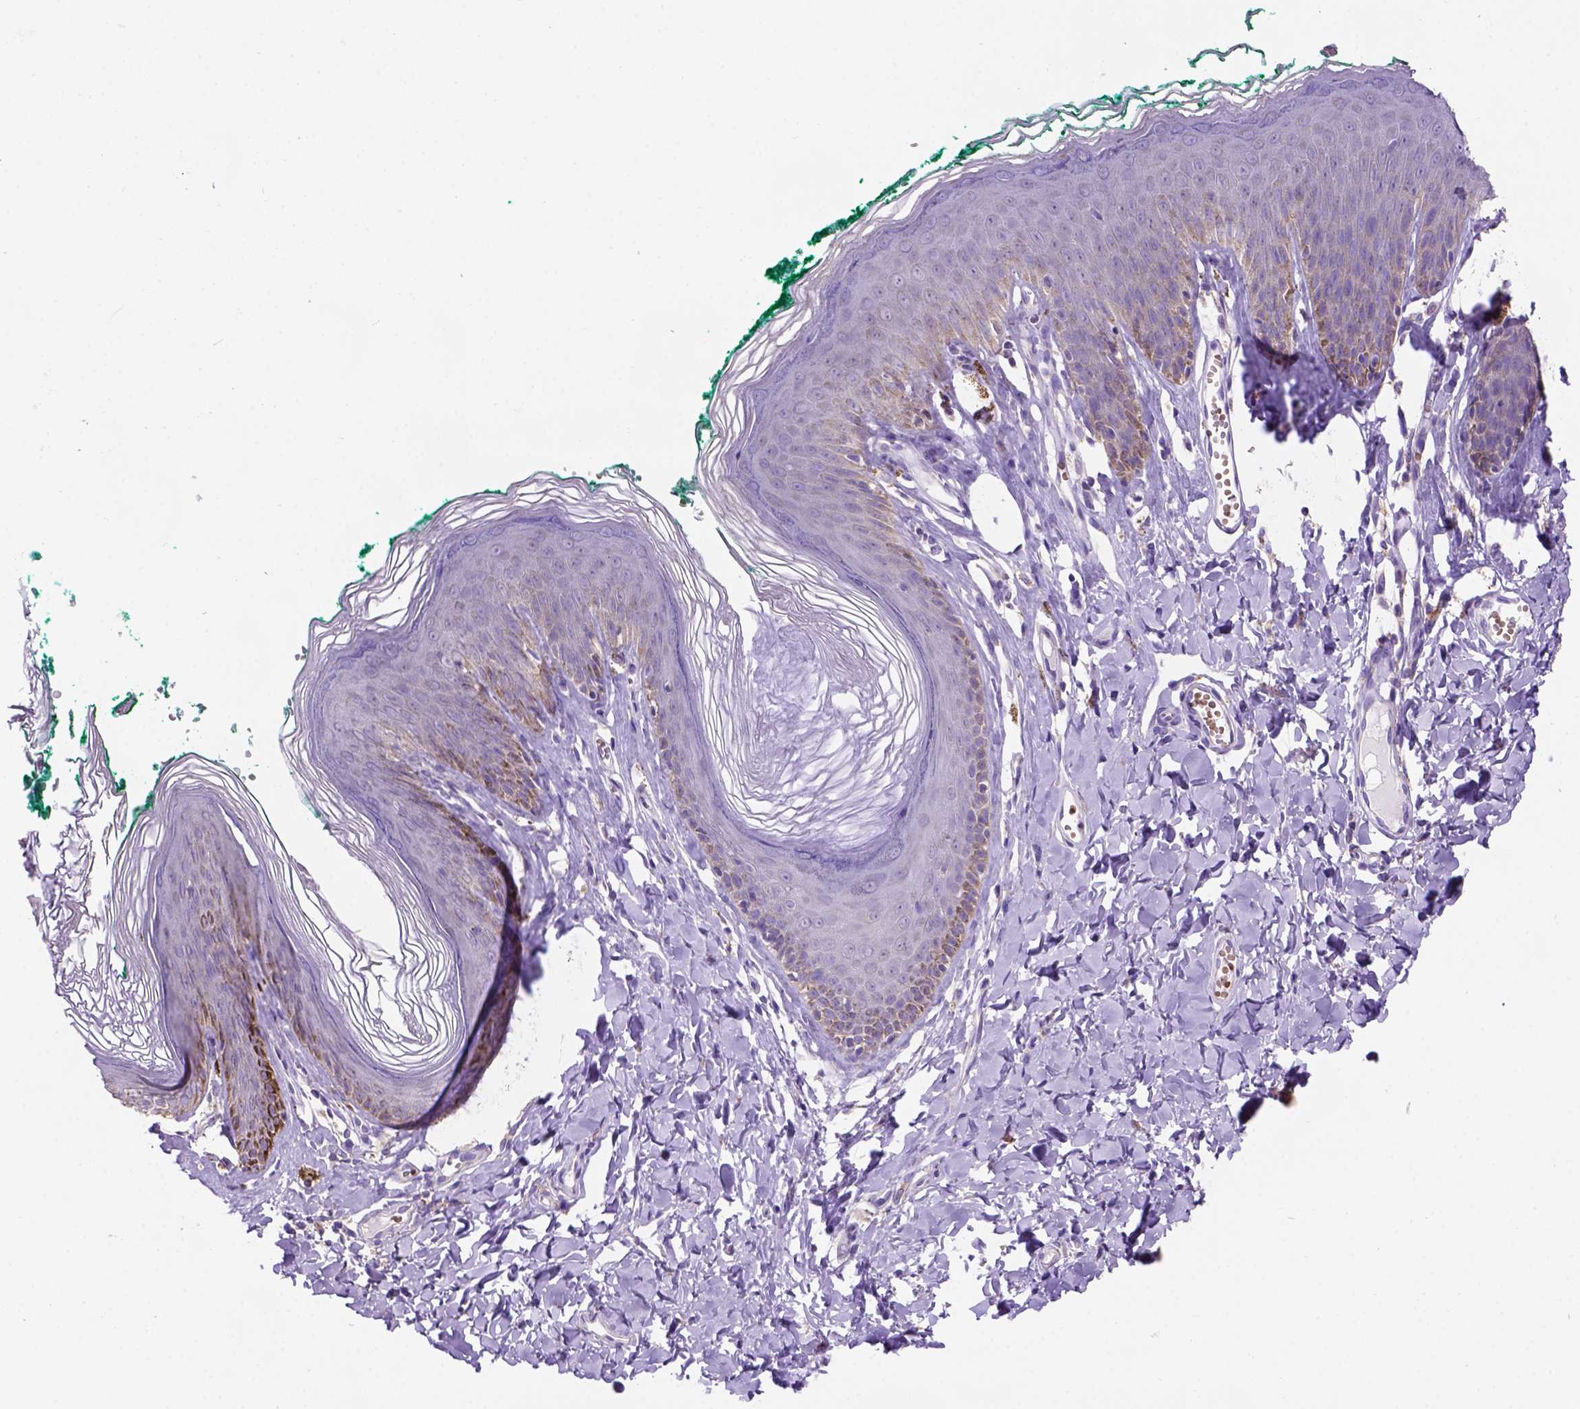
{"staining": {"intensity": "weak", "quantity": "25%-75%", "location": "cytoplasmic/membranous"}, "tissue": "skin", "cell_type": "Epidermal cells", "image_type": "normal", "snomed": [{"axis": "morphology", "description": "Normal tissue, NOS"}, {"axis": "topography", "description": "Vulva"}, {"axis": "topography", "description": "Peripheral nerve tissue"}], "caption": "Skin stained with DAB immunohistochemistry exhibits low levels of weak cytoplasmic/membranous positivity in approximately 25%-75% of epidermal cells.", "gene": "L2HGDH", "patient": {"sex": "female", "age": 66}}